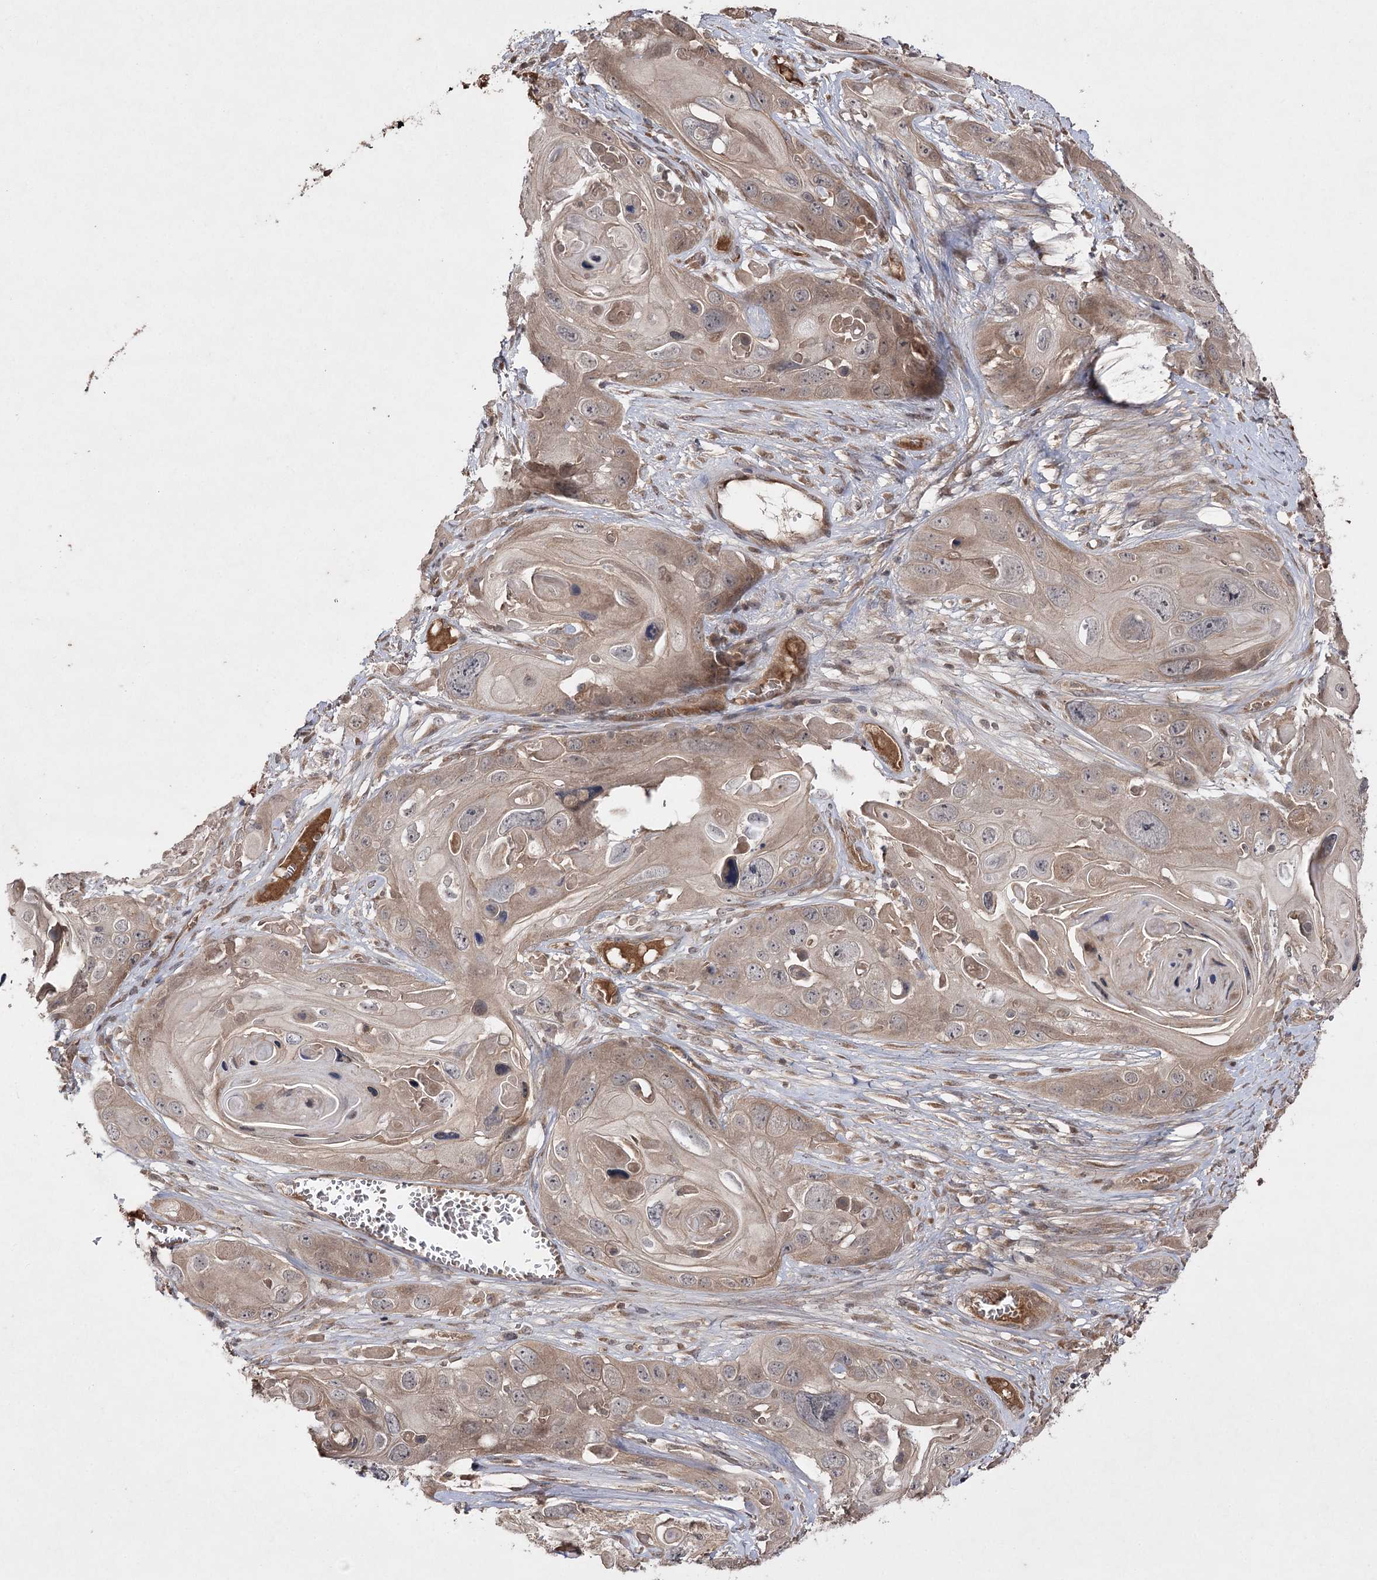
{"staining": {"intensity": "moderate", "quantity": ">75%", "location": "cytoplasmic/membranous"}, "tissue": "skin cancer", "cell_type": "Tumor cells", "image_type": "cancer", "snomed": [{"axis": "morphology", "description": "Squamous cell carcinoma, NOS"}, {"axis": "topography", "description": "Skin"}], "caption": "IHC of skin squamous cell carcinoma demonstrates medium levels of moderate cytoplasmic/membranous staining in approximately >75% of tumor cells.", "gene": "FANCL", "patient": {"sex": "male", "age": 55}}